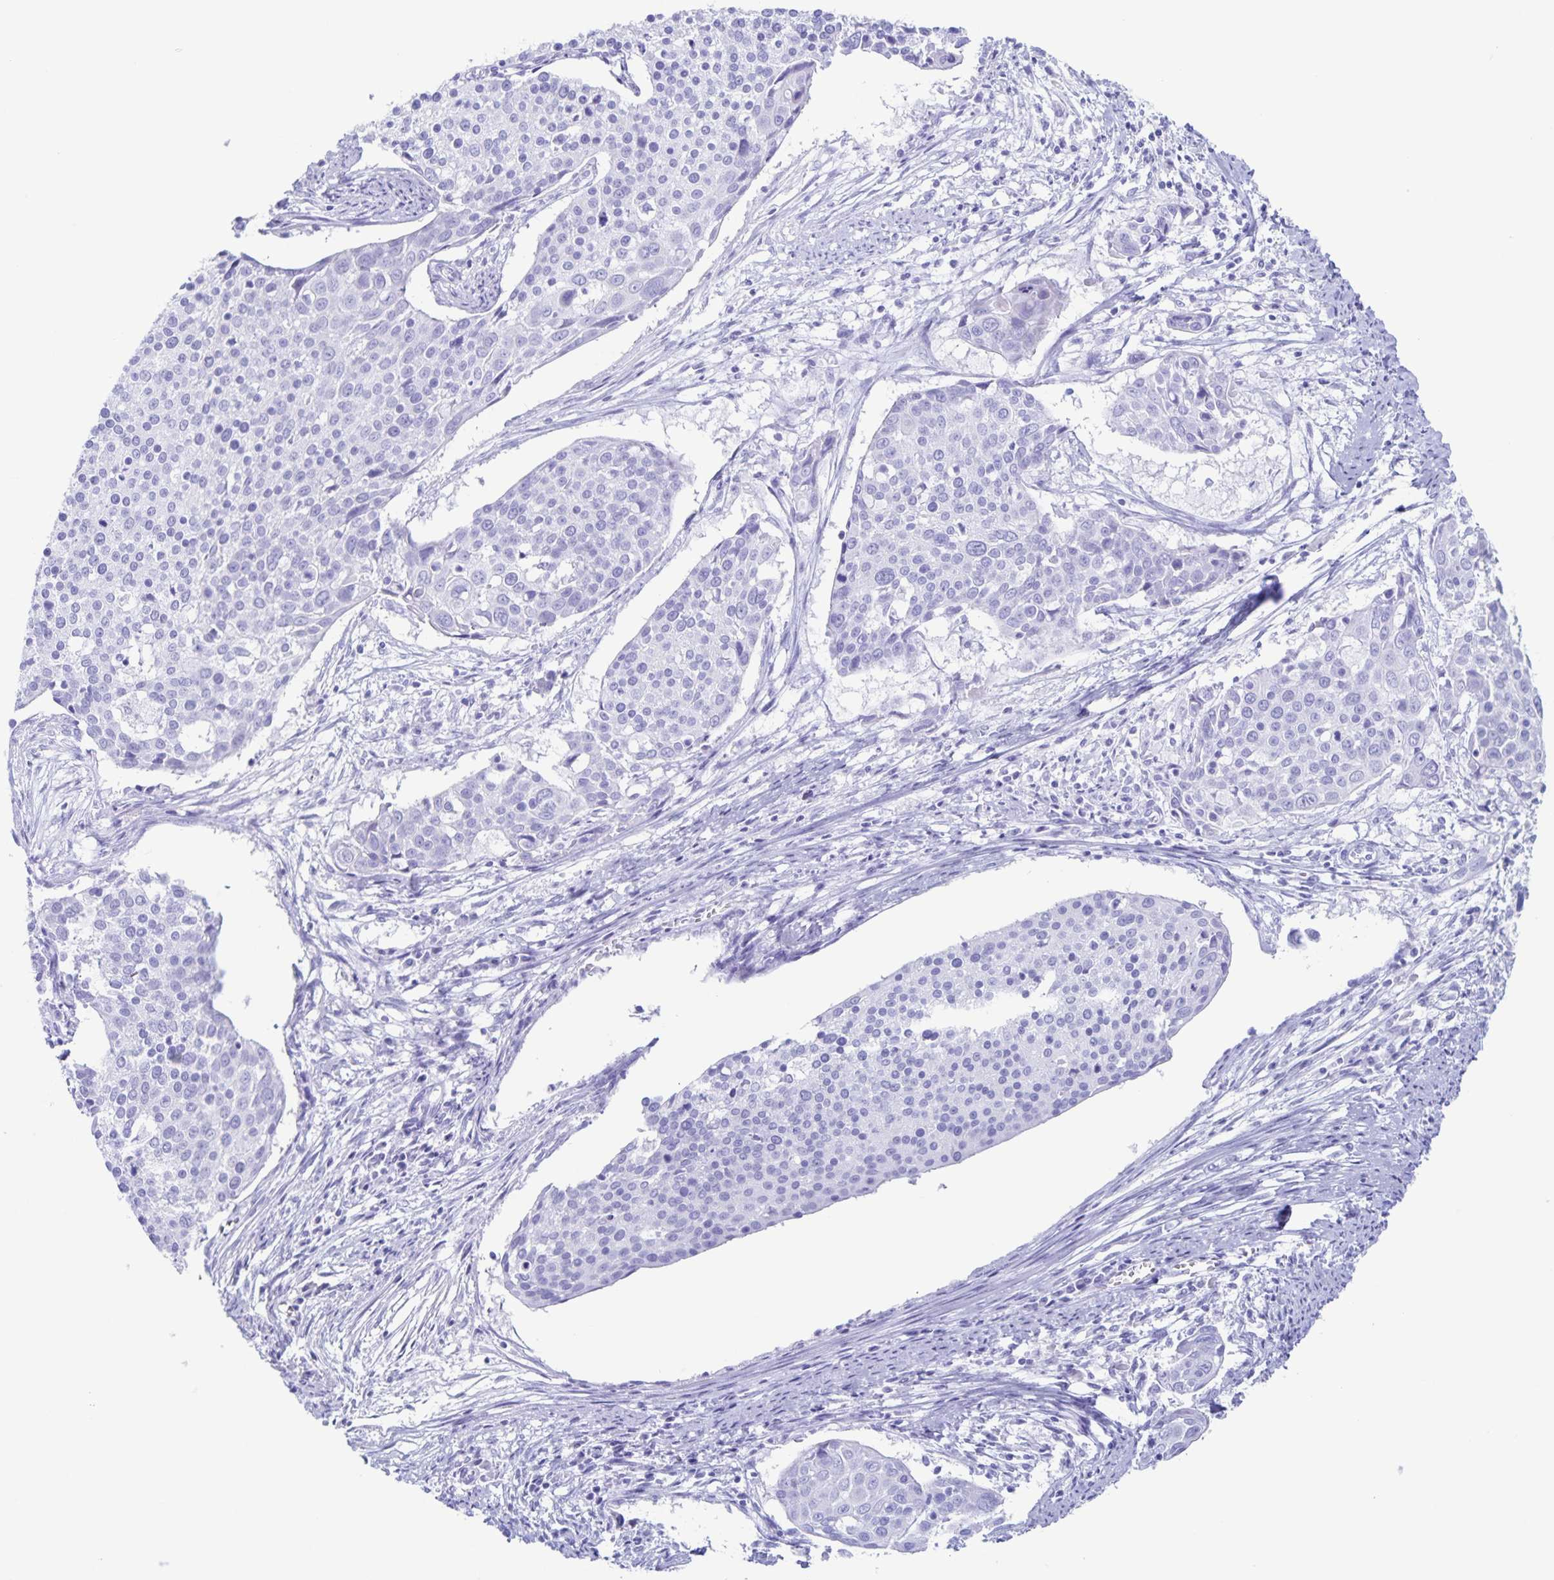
{"staining": {"intensity": "negative", "quantity": "none", "location": "none"}, "tissue": "cervical cancer", "cell_type": "Tumor cells", "image_type": "cancer", "snomed": [{"axis": "morphology", "description": "Squamous cell carcinoma, NOS"}, {"axis": "topography", "description": "Cervix"}], "caption": "Human cervical squamous cell carcinoma stained for a protein using IHC displays no staining in tumor cells.", "gene": "C12orf56", "patient": {"sex": "female", "age": 39}}